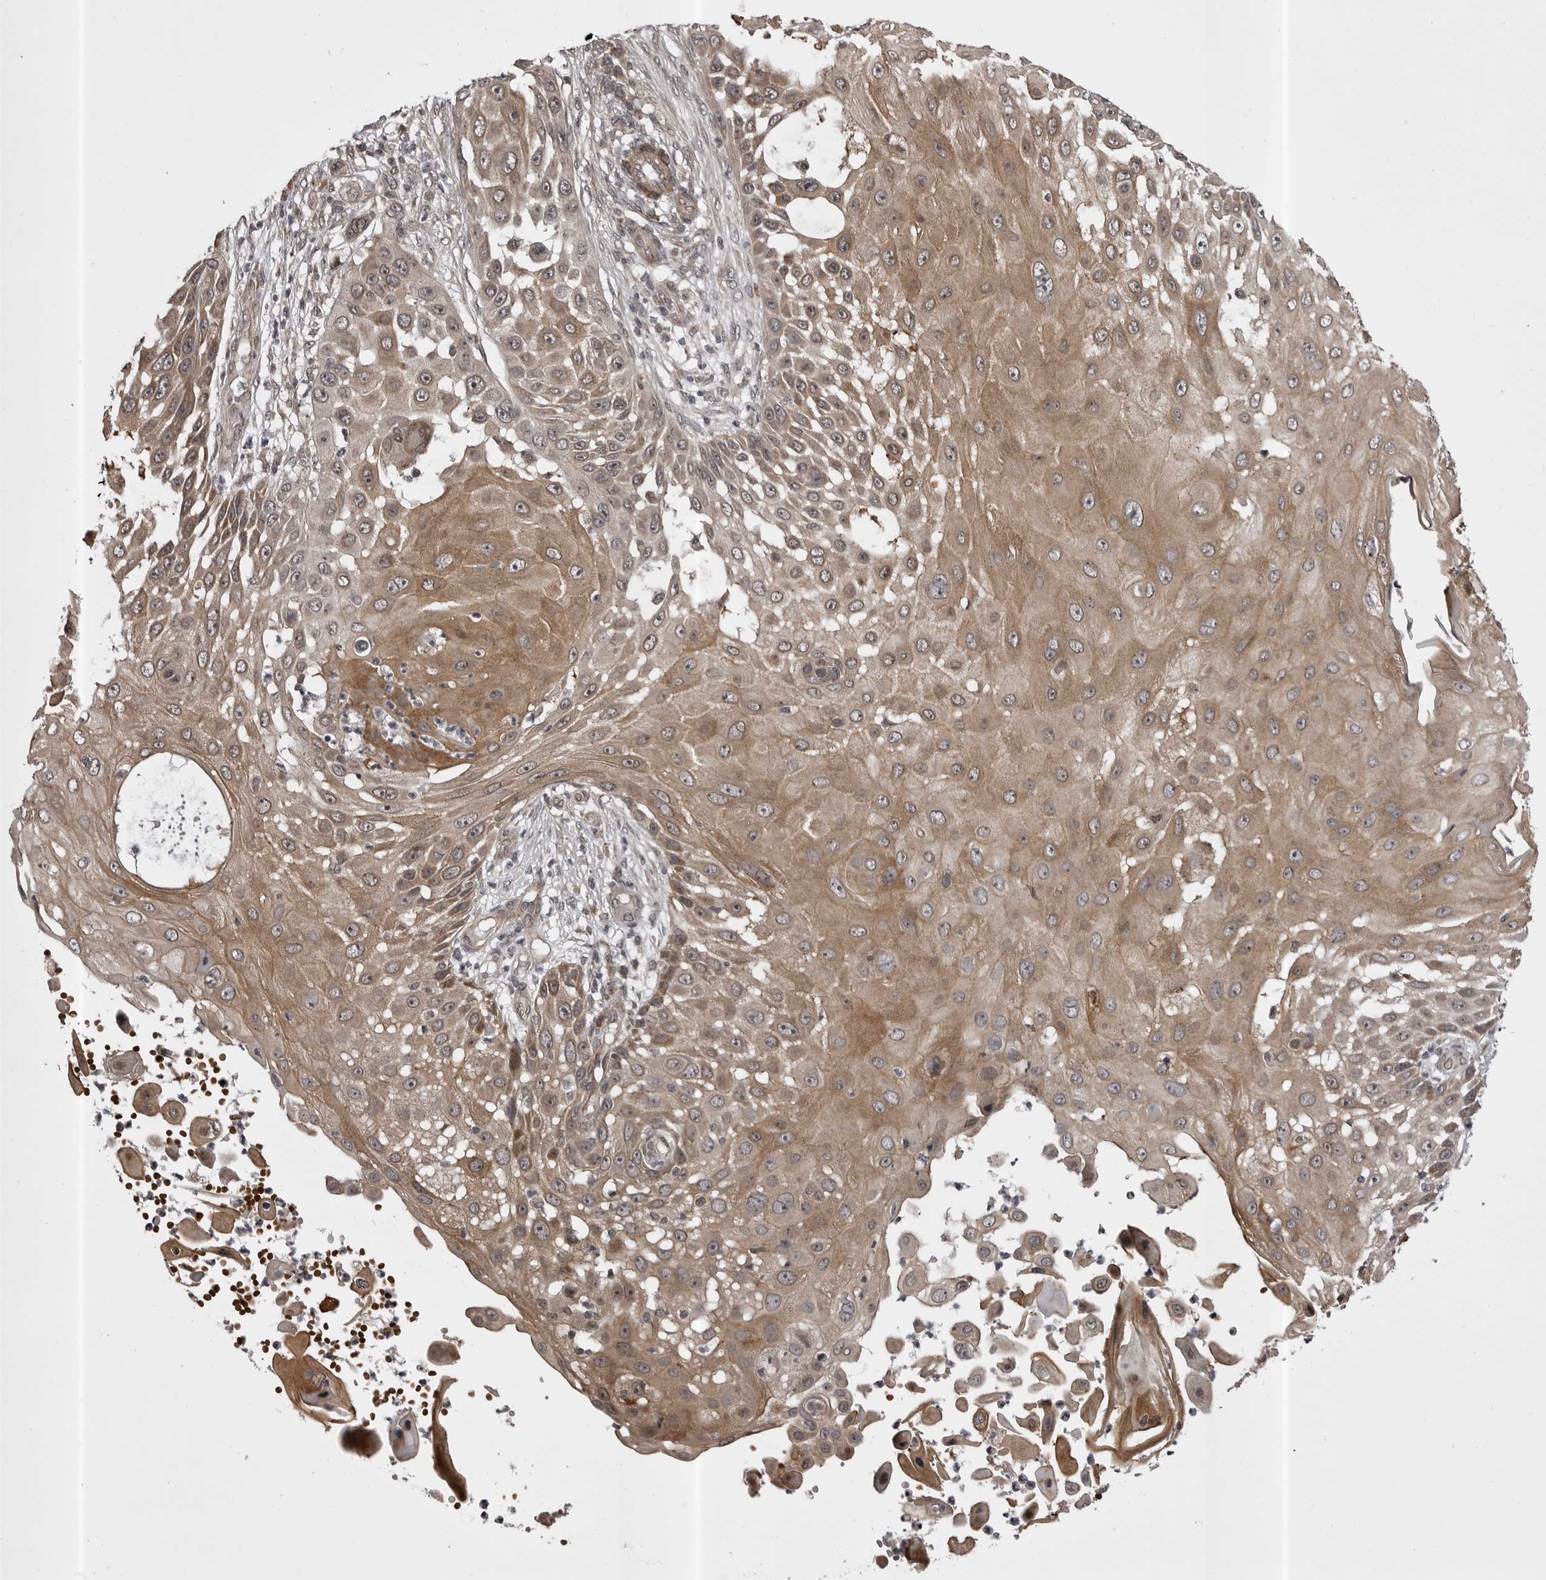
{"staining": {"intensity": "moderate", "quantity": ">75%", "location": "cytoplasmic/membranous"}, "tissue": "skin cancer", "cell_type": "Tumor cells", "image_type": "cancer", "snomed": [{"axis": "morphology", "description": "Squamous cell carcinoma, NOS"}, {"axis": "topography", "description": "Skin"}], "caption": "IHC (DAB) staining of human squamous cell carcinoma (skin) displays moderate cytoplasmic/membranous protein staining in approximately >75% of tumor cells. (DAB IHC, brown staining for protein, blue staining for nuclei).", "gene": "SNX16", "patient": {"sex": "female", "age": 44}}